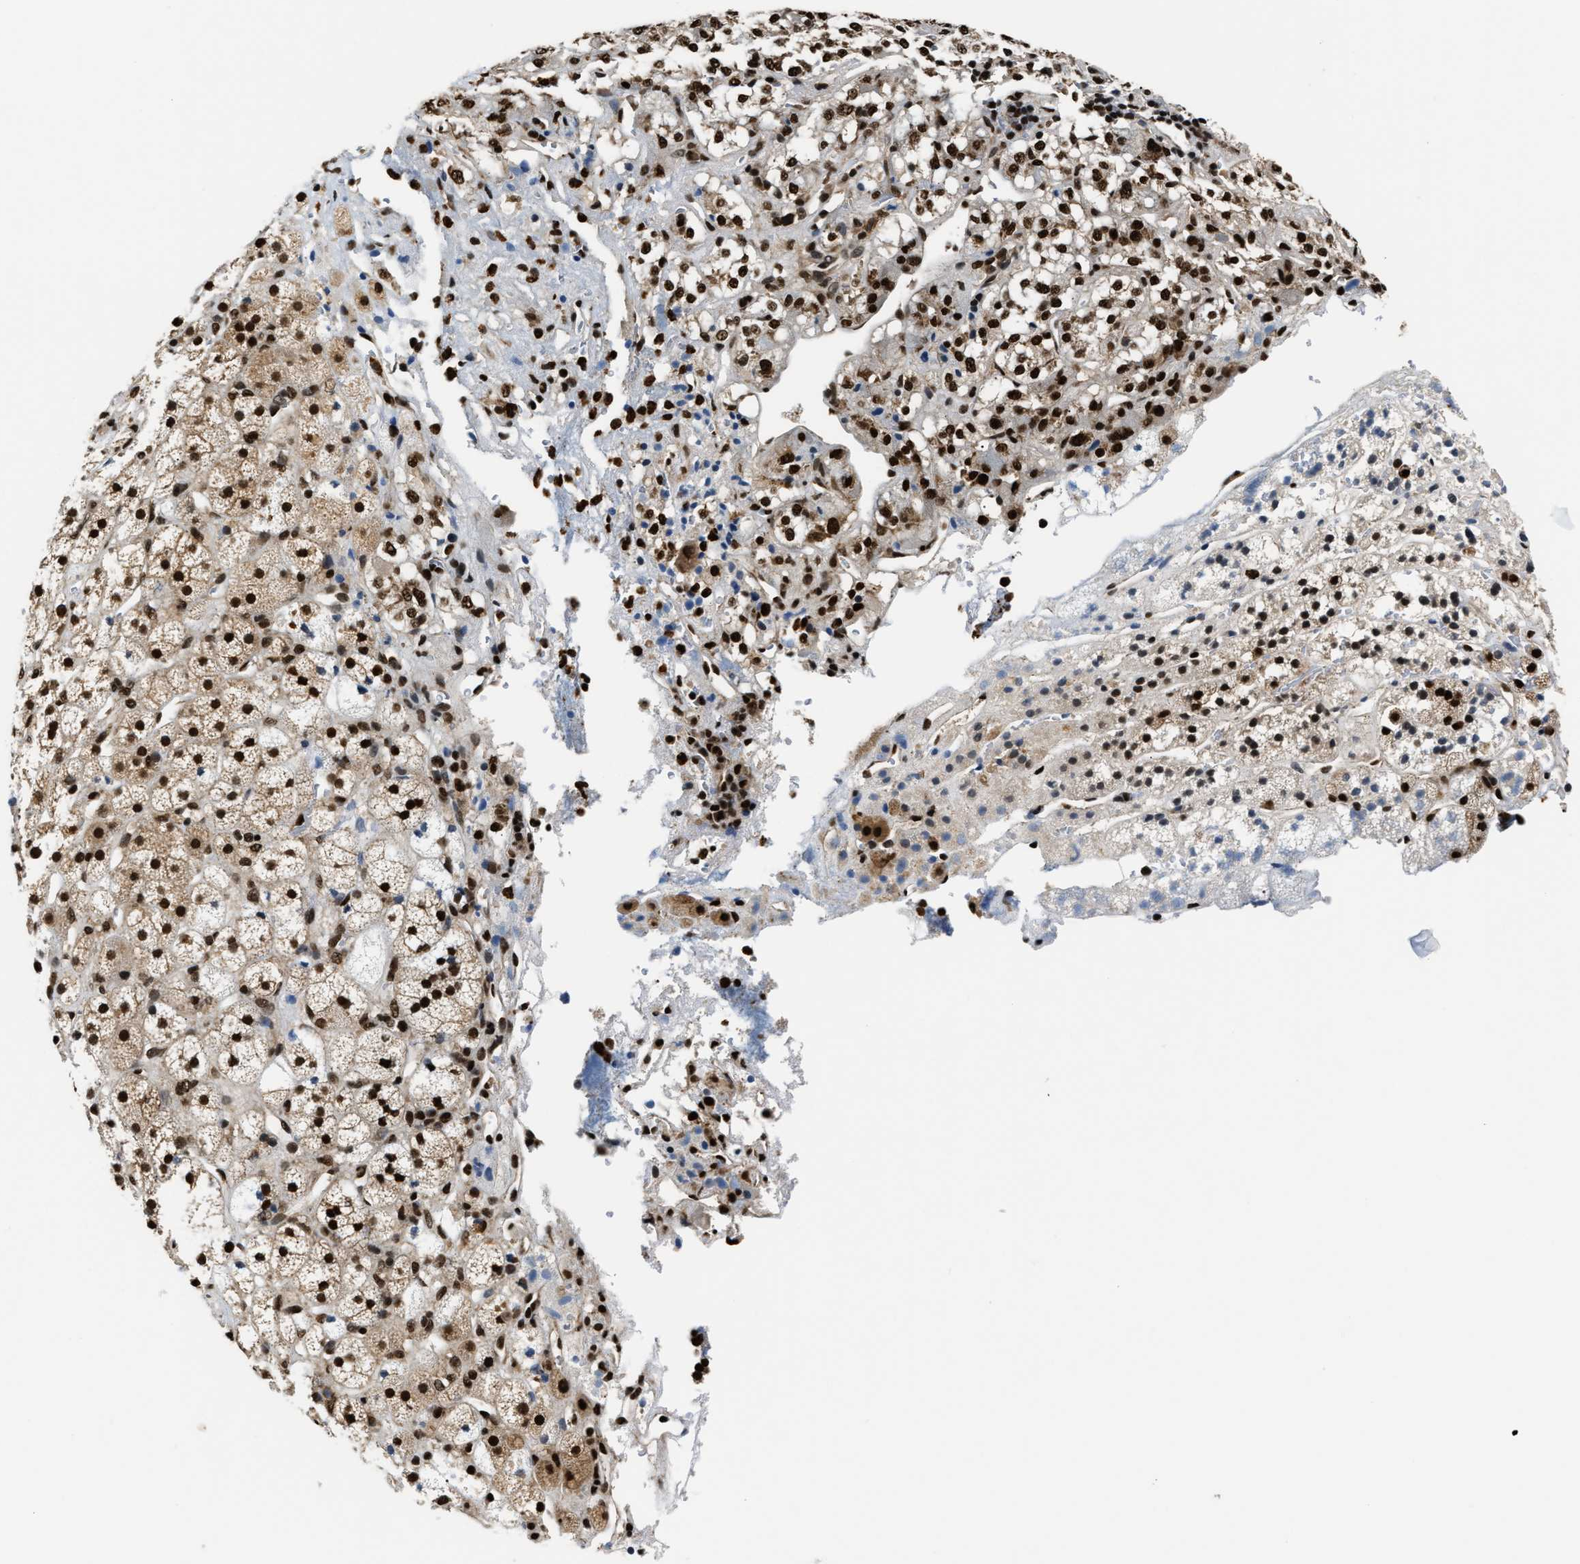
{"staining": {"intensity": "strong", "quantity": ">75%", "location": "cytoplasmic/membranous,nuclear"}, "tissue": "adrenal gland", "cell_type": "Glandular cells", "image_type": "normal", "snomed": [{"axis": "morphology", "description": "Normal tissue, NOS"}, {"axis": "topography", "description": "Adrenal gland"}], "caption": "IHC photomicrograph of normal human adrenal gland stained for a protein (brown), which shows high levels of strong cytoplasmic/membranous,nuclear expression in approximately >75% of glandular cells.", "gene": "CCNDBP1", "patient": {"sex": "male", "age": 56}}